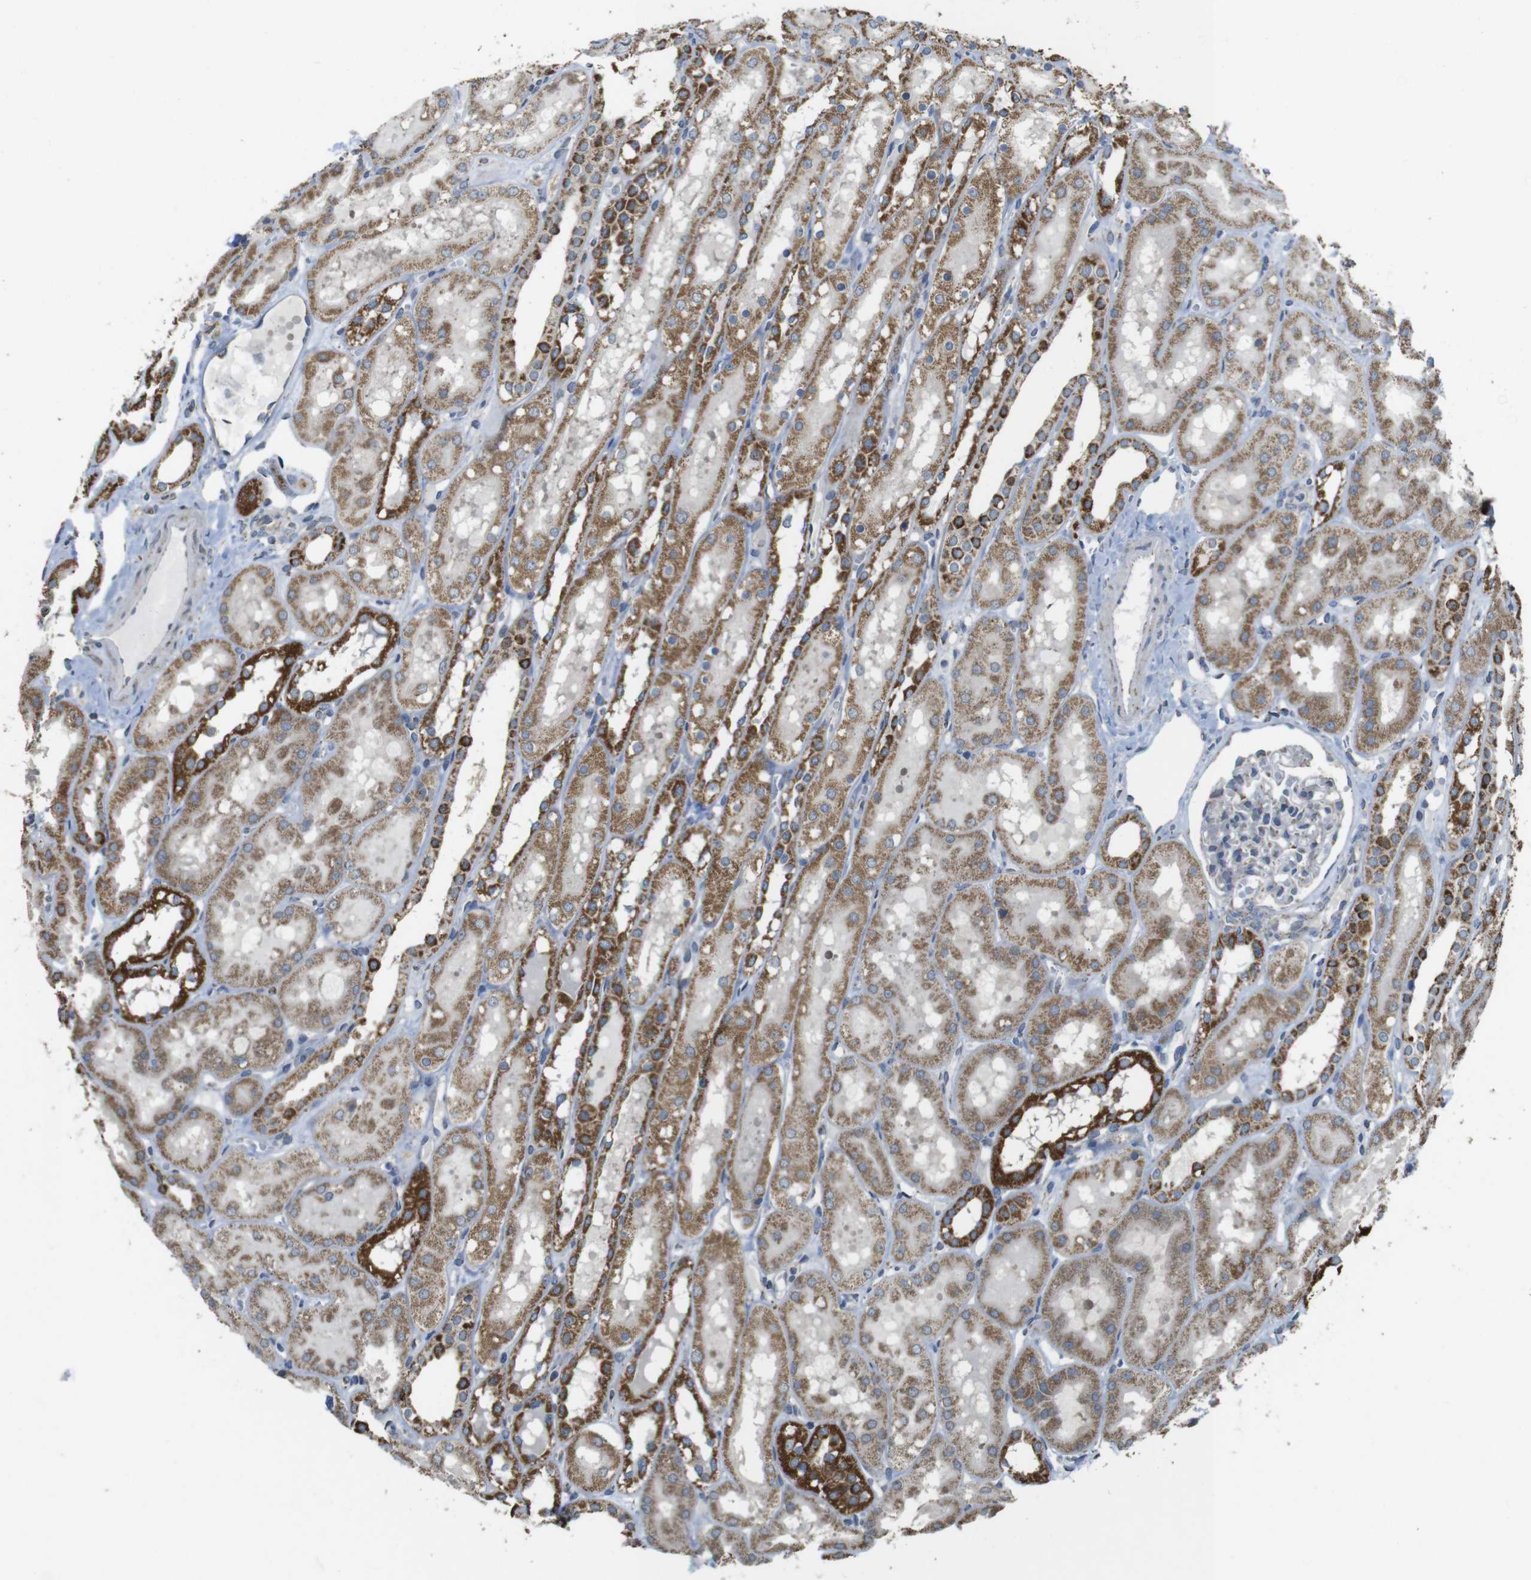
{"staining": {"intensity": "weak", "quantity": "<25%", "location": "cytoplasmic/membranous"}, "tissue": "kidney", "cell_type": "Cells in glomeruli", "image_type": "normal", "snomed": [{"axis": "morphology", "description": "Normal tissue, NOS"}, {"axis": "topography", "description": "Kidney"}, {"axis": "topography", "description": "Urinary bladder"}], "caption": "High power microscopy photomicrograph of an immunohistochemistry micrograph of unremarkable kidney, revealing no significant staining in cells in glomeruli.", "gene": "CALHM2", "patient": {"sex": "male", "age": 16}}